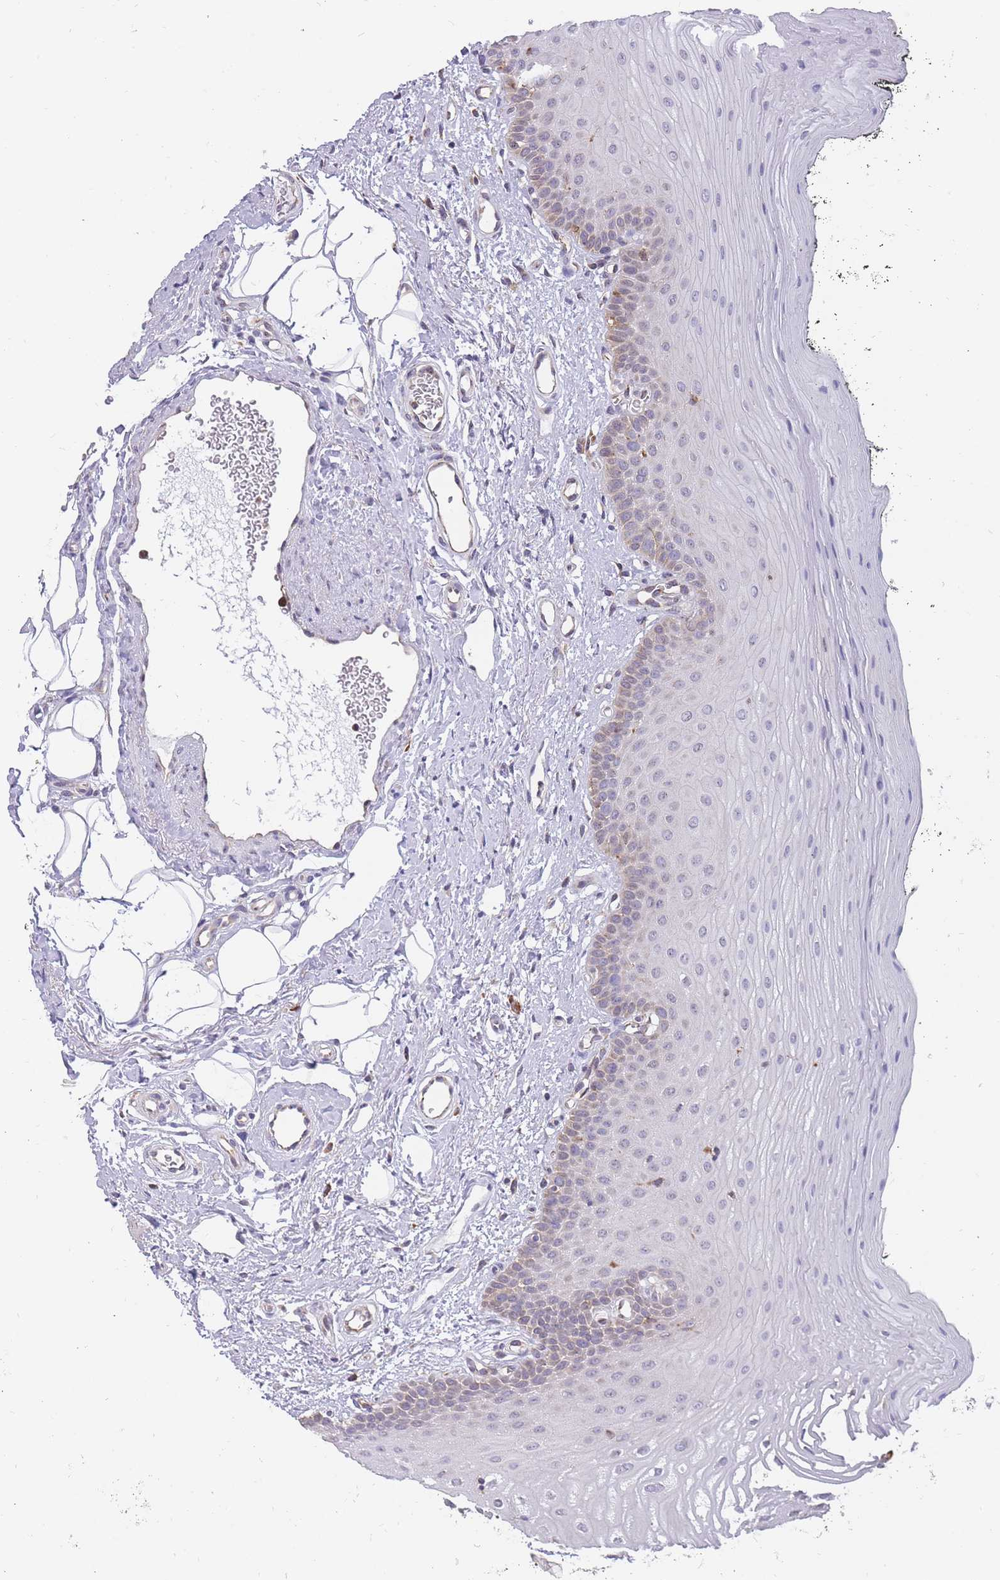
{"staining": {"intensity": "weak", "quantity": "25%-75%", "location": "cytoplasmic/membranous"}, "tissue": "oral mucosa", "cell_type": "Squamous epithelial cells", "image_type": "normal", "snomed": [{"axis": "morphology", "description": "No evidence of malignacy"}, {"axis": "topography", "description": "Oral tissue"}, {"axis": "topography", "description": "Head-Neck"}], "caption": "High-magnification brightfield microscopy of normal oral mucosa stained with DAB (3,3'-diaminobenzidine) (brown) and counterstained with hematoxylin (blue). squamous epithelial cells exhibit weak cytoplasmic/membranous expression is present in about25%-75% of cells.", "gene": "ZNF662", "patient": {"sex": "male", "age": 68}}